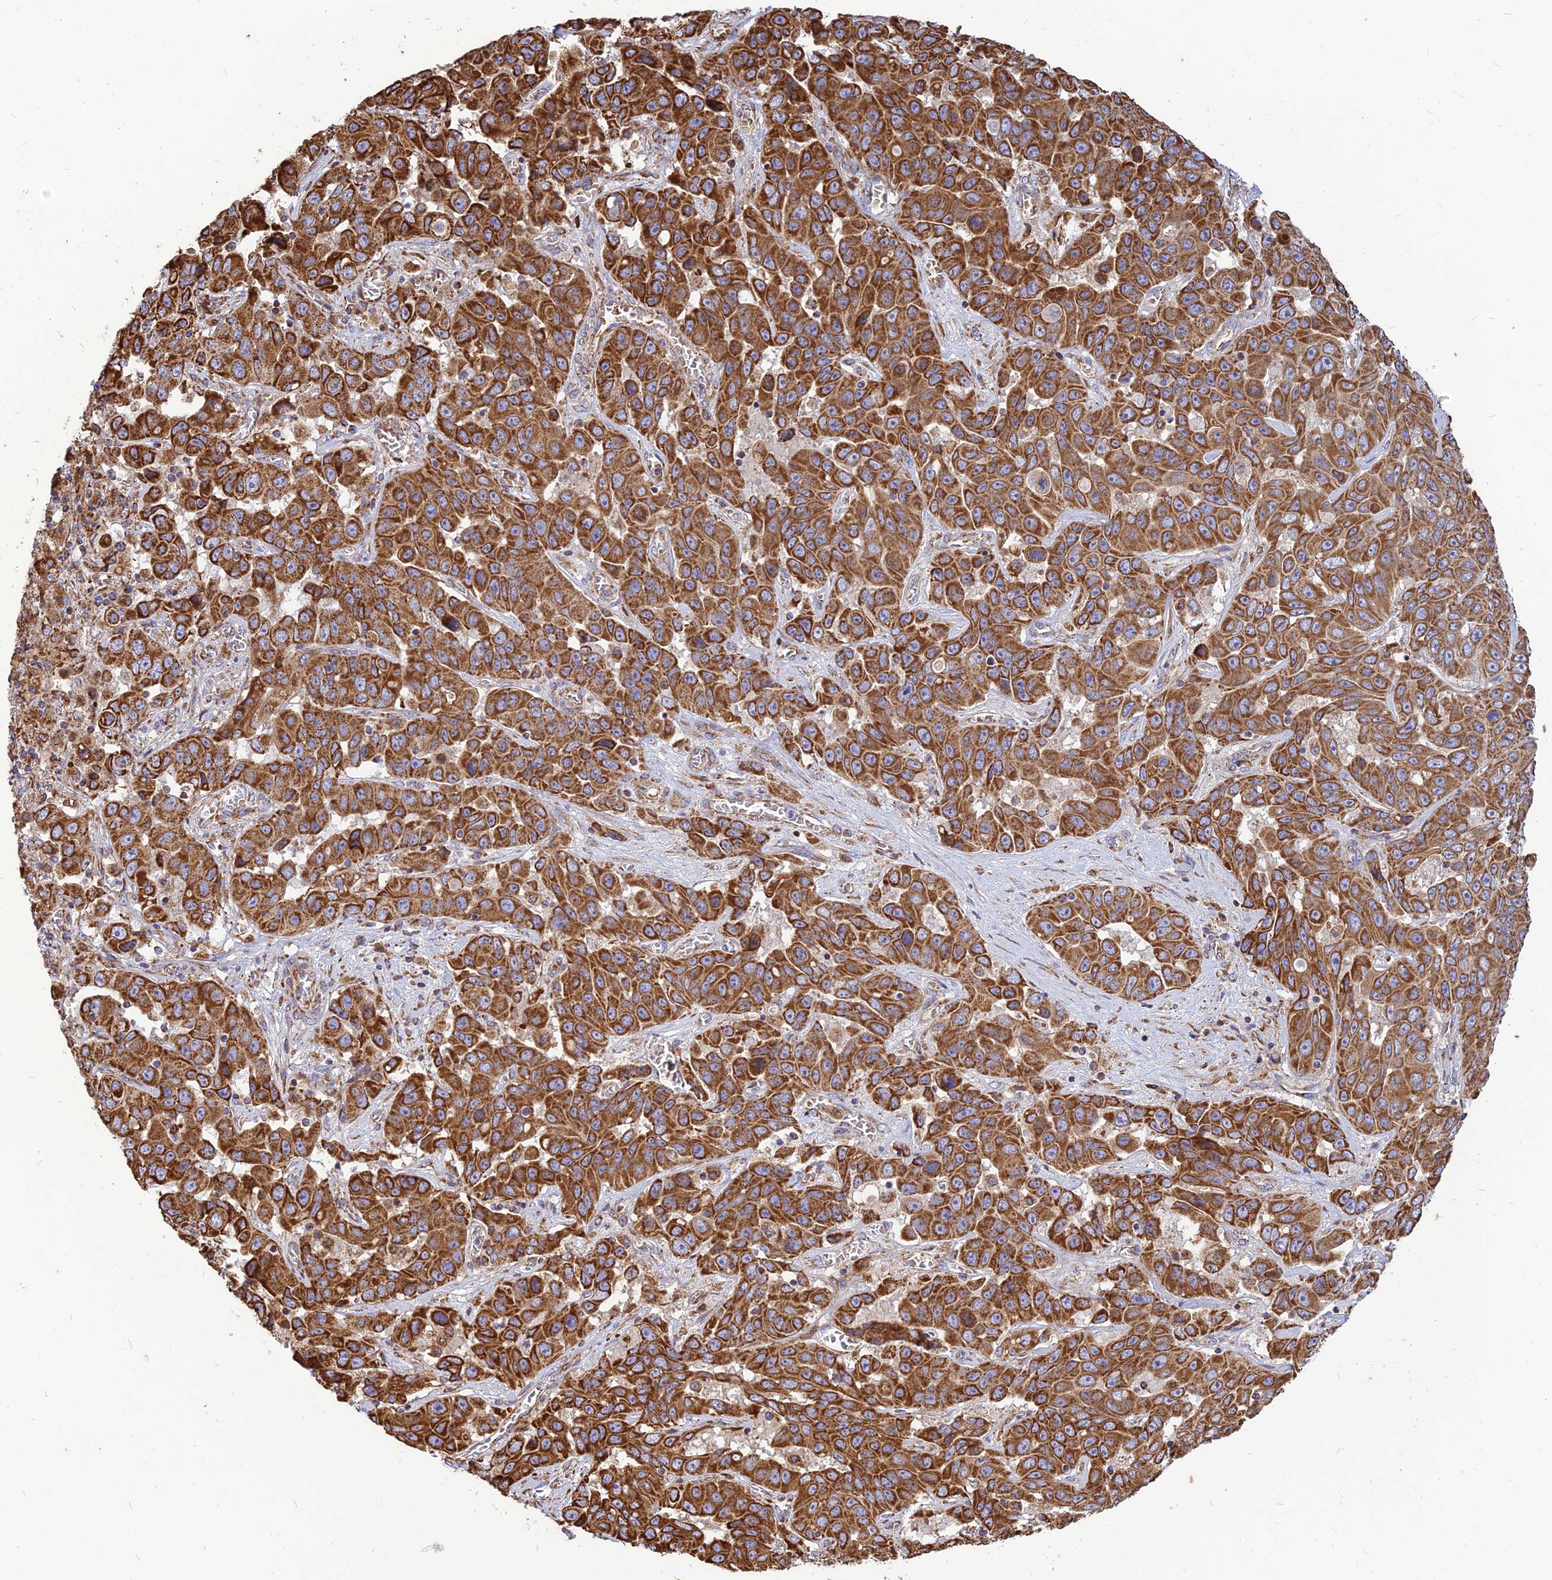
{"staining": {"intensity": "strong", "quantity": ">75%", "location": "cytoplasmic/membranous"}, "tissue": "liver cancer", "cell_type": "Tumor cells", "image_type": "cancer", "snomed": [{"axis": "morphology", "description": "Cholangiocarcinoma"}, {"axis": "topography", "description": "Liver"}], "caption": "DAB (3,3'-diaminobenzidine) immunohistochemical staining of liver cancer (cholangiocarcinoma) shows strong cytoplasmic/membranous protein positivity in approximately >75% of tumor cells.", "gene": "THUMPD2", "patient": {"sex": "female", "age": 52}}